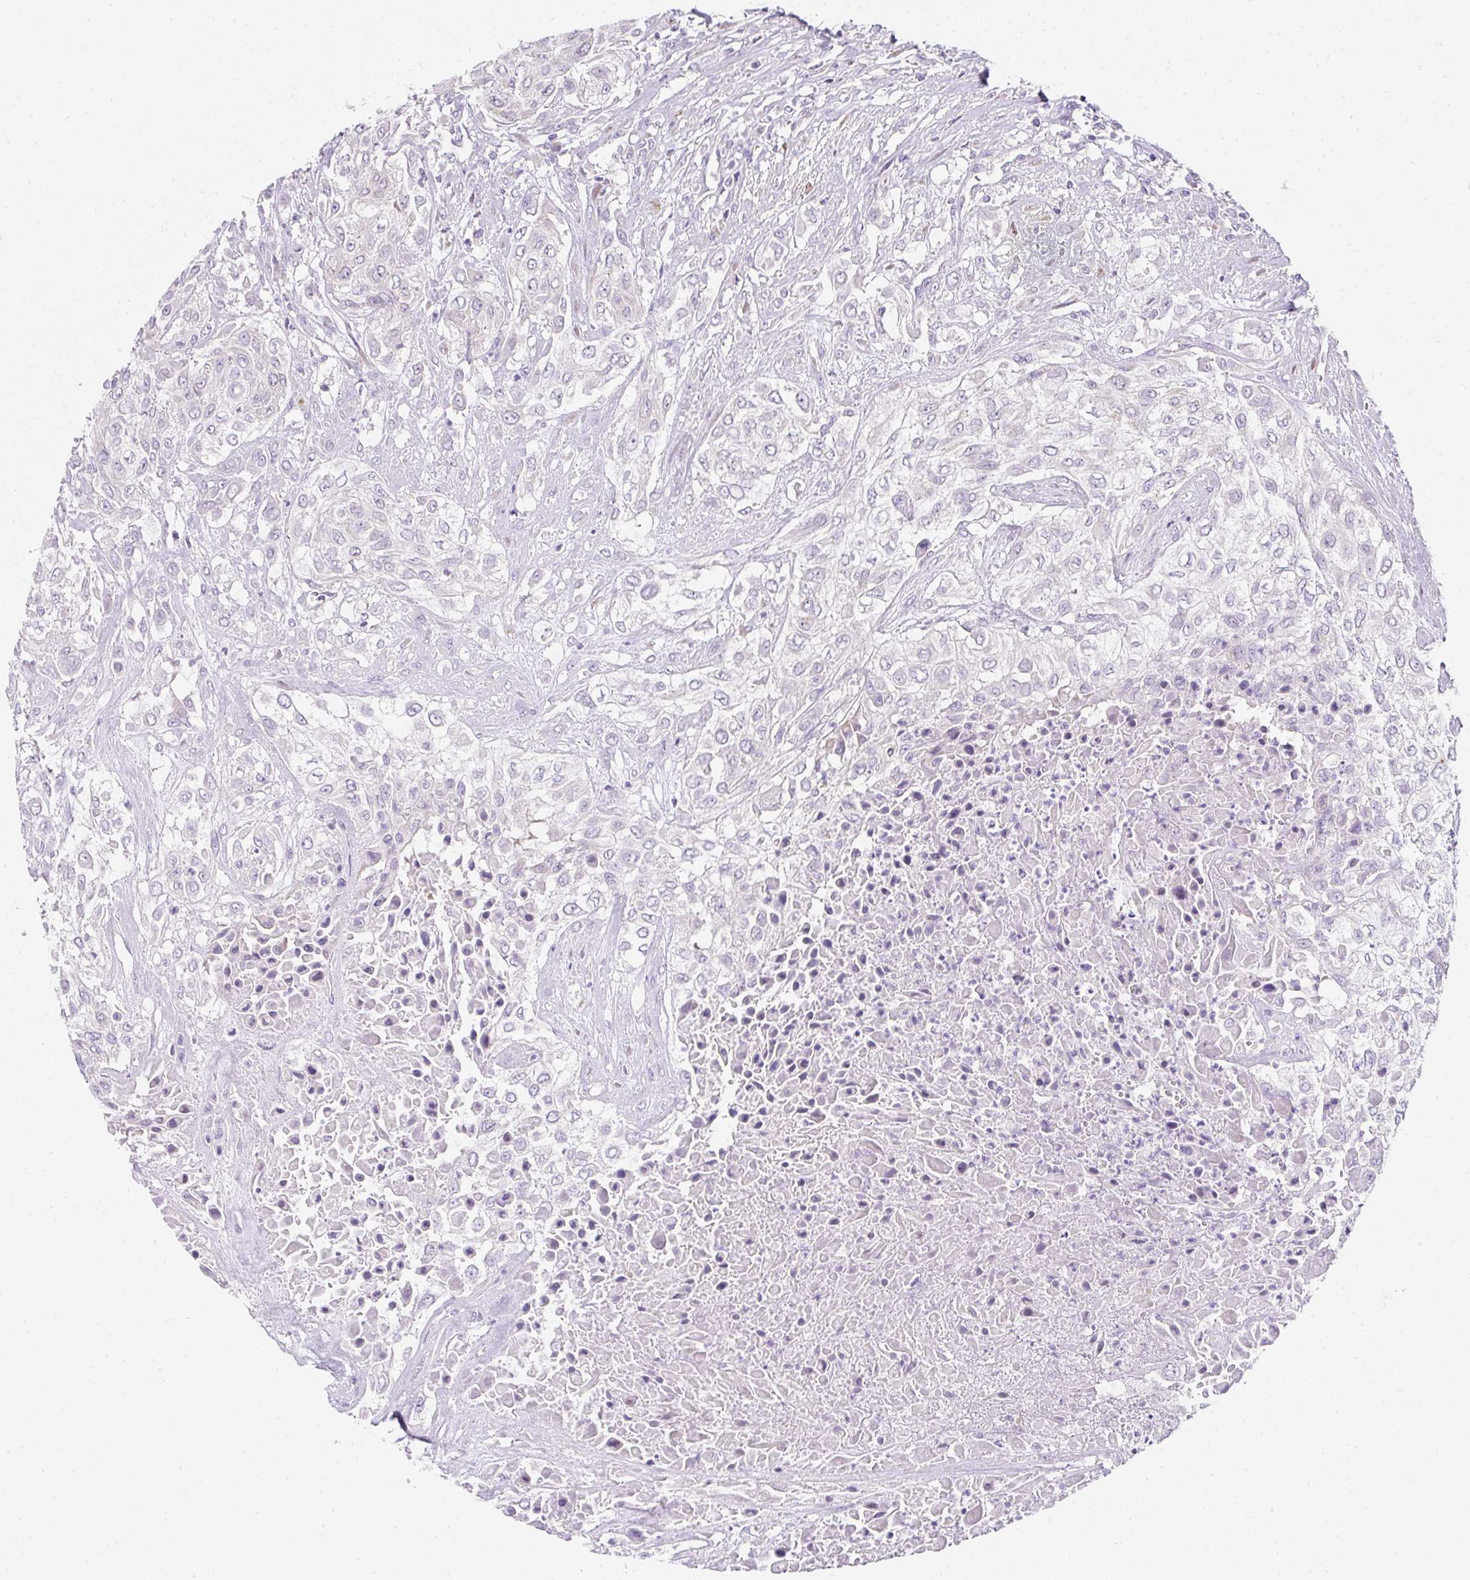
{"staining": {"intensity": "negative", "quantity": "none", "location": "none"}, "tissue": "urothelial cancer", "cell_type": "Tumor cells", "image_type": "cancer", "snomed": [{"axis": "morphology", "description": "Urothelial carcinoma, High grade"}, {"axis": "topography", "description": "Urinary bladder"}], "caption": "There is no significant positivity in tumor cells of high-grade urothelial carcinoma.", "gene": "DTX4", "patient": {"sex": "male", "age": 57}}